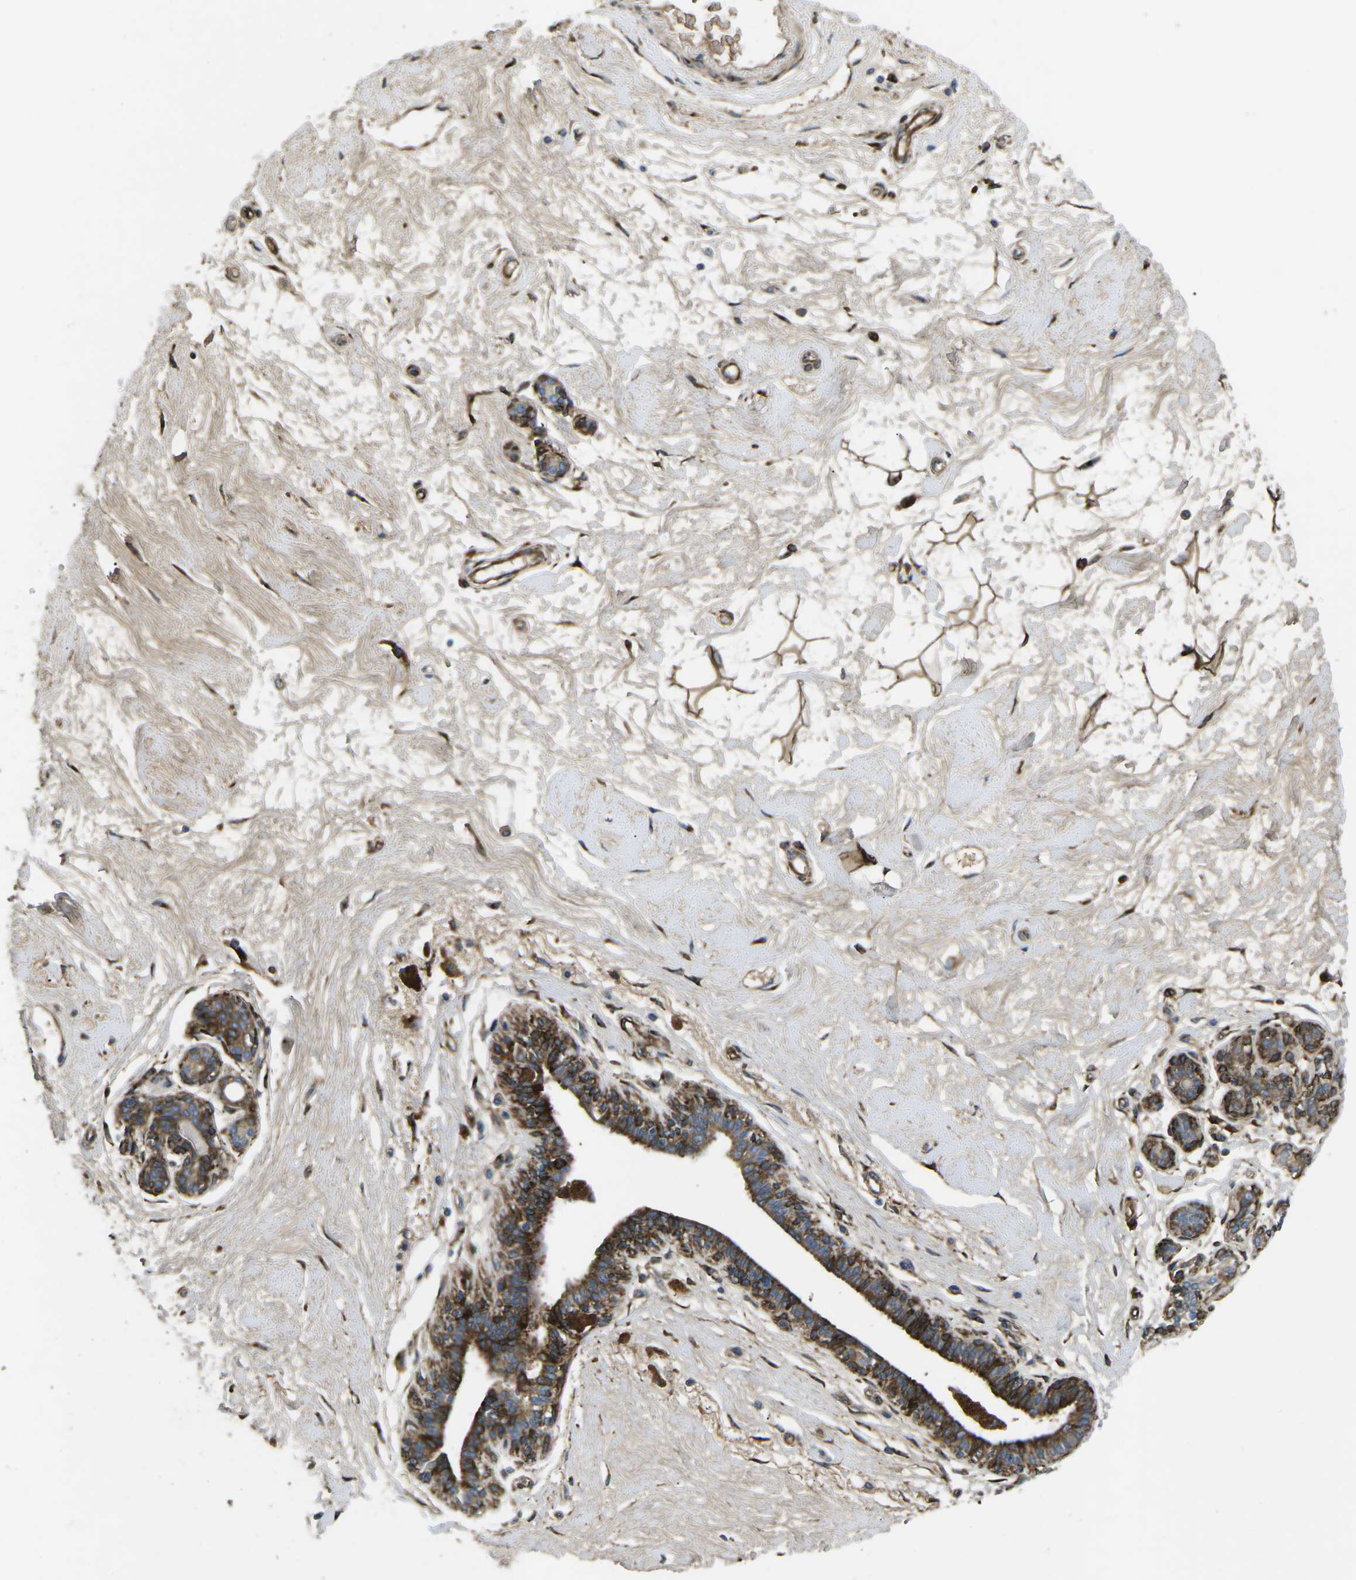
{"staining": {"intensity": "moderate", "quantity": ">75%", "location": "cytoplasmic/membranous"}, "tissue": "breast", "cell_type": "Adipocytes", "image_type": "normal", "snomed": [{"axis": "morphology", "description": "Normal tissue, NOS"}, {"axis": "morphology", "description": "Lobular carcinoma"}, {"axis": "topography", "description": "Breast"}], "caption": "Brown immunohistochemical staining in benign breast exhibits moderate cytoplasmic/membranous expression in approximately >75% of adipocytes.", "gene": "PDZD8", "patient": {"sex": "female", "age": 59}}